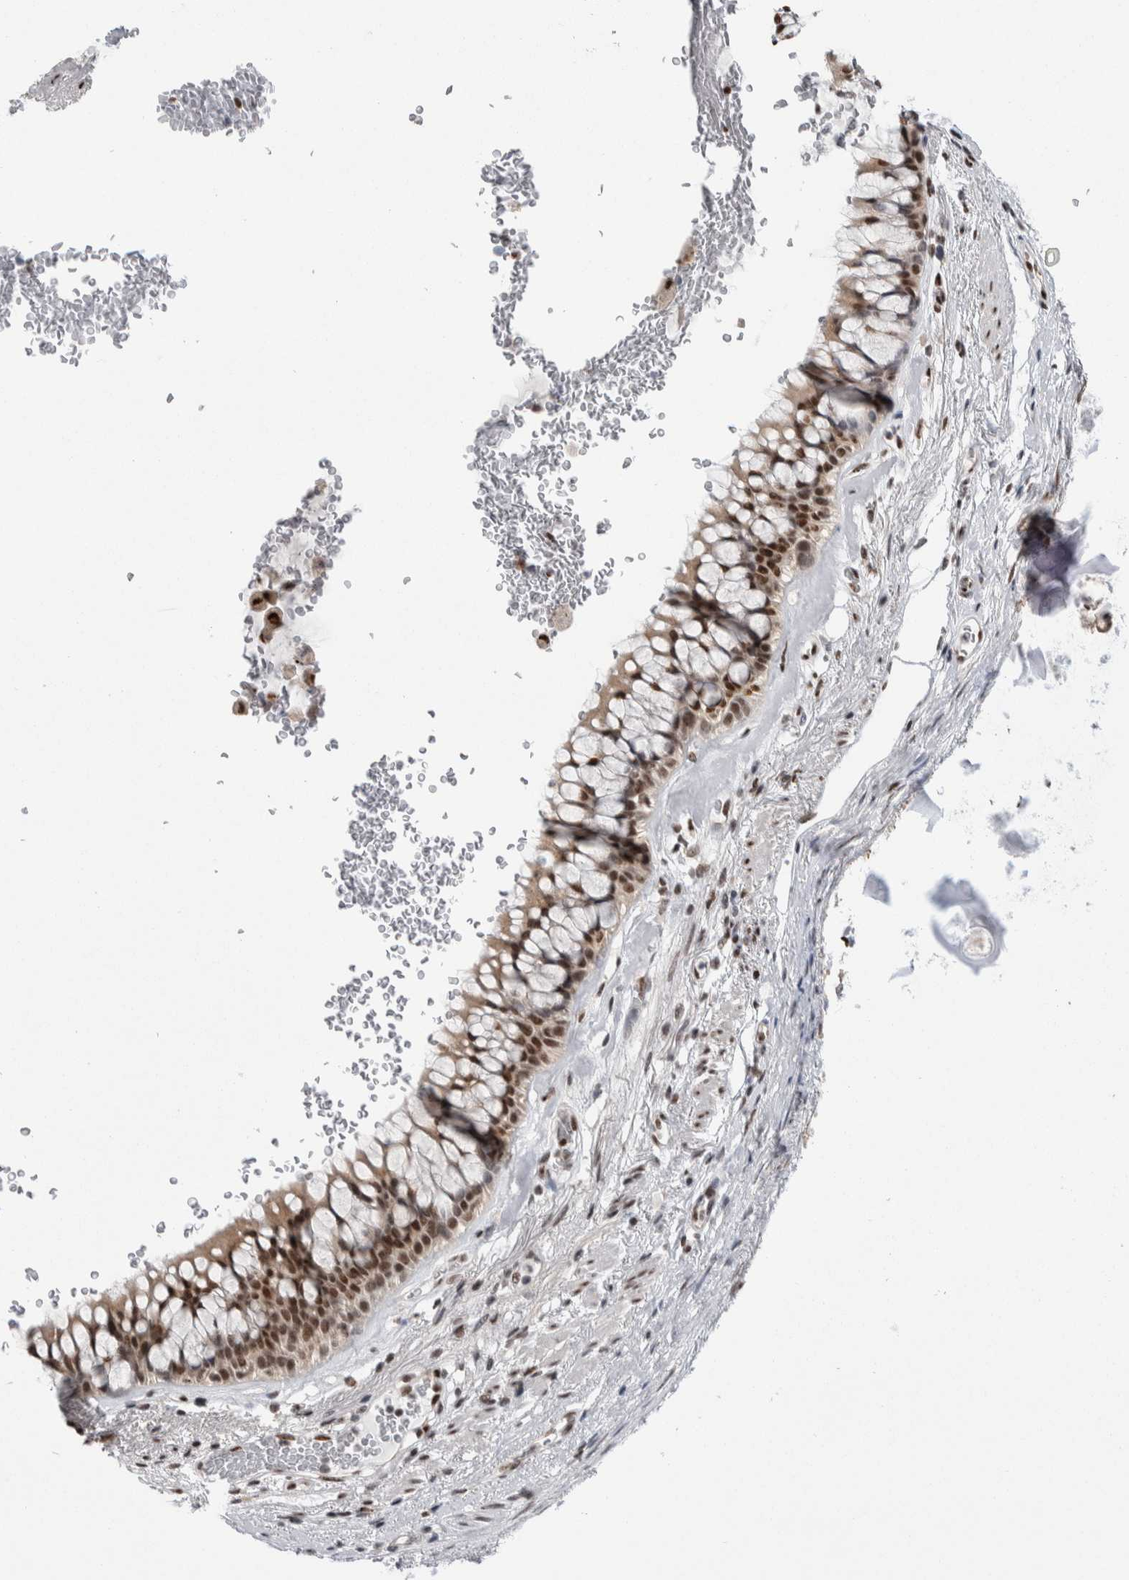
{"staining": {"intensity": "strong", "quantity": ">75%", "location": "nuclear"}, "tissue": "bronchus", "cell_type": "Respiratory epithelial cells", "image_type": "normal", "snomed": [{"axis": "morphology", "description": "Normal tissue, NOS"}, {"axis": "topography", "description": "Cartilage tissue"}, {"axis": "topography", "description": "Bronchus"}], "caption": "Strong nuclear protein expression is seen in approximately >75% of respiratory epithelial cells in bronchus.", "gene": "TAX1BP1", "patient": {"sex": "female", "age": 53}}